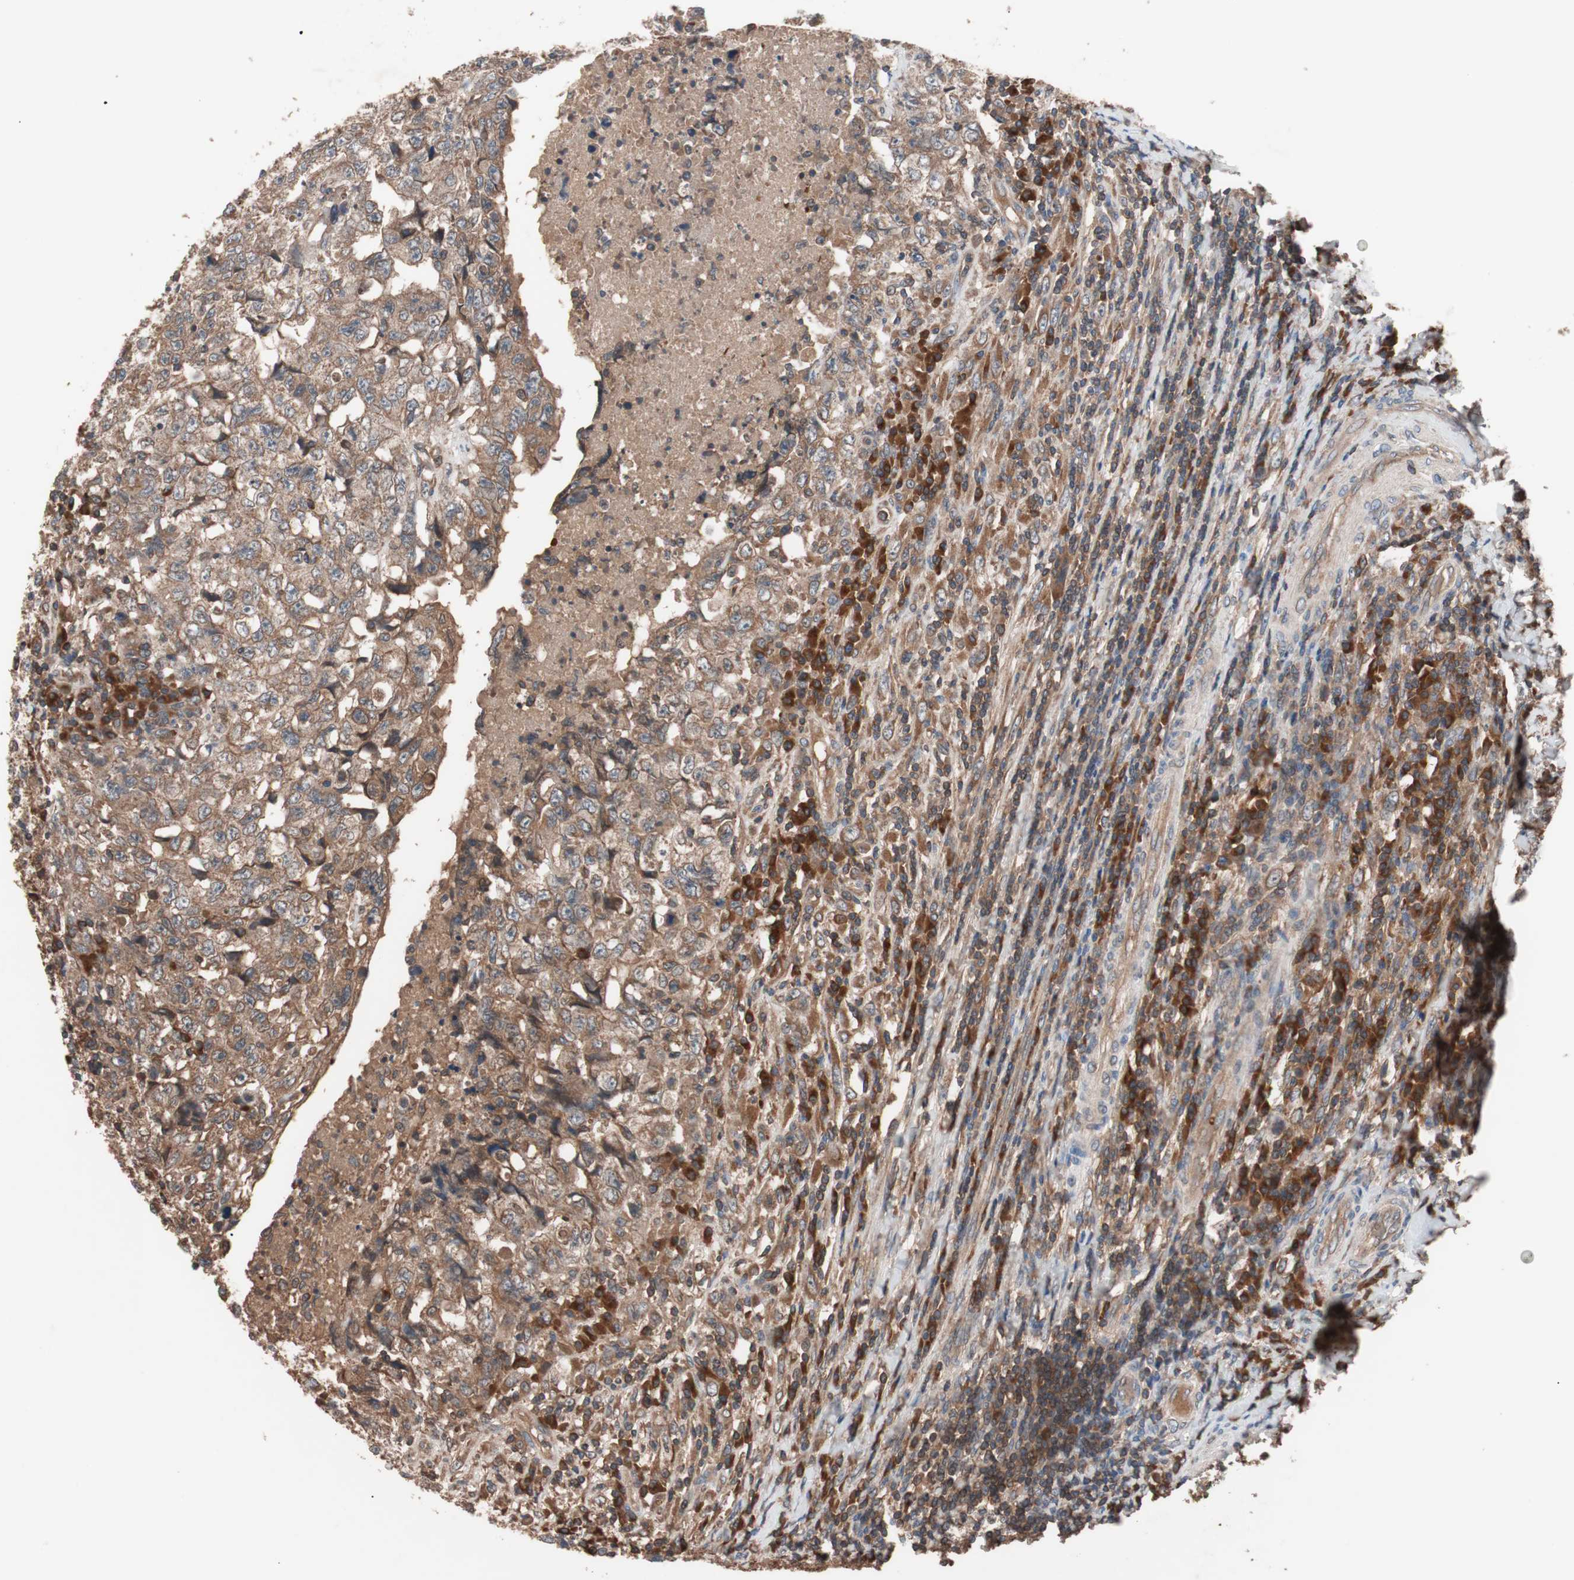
{"staining": {"intensity": "moderate", "quantity": ">75%", "location": "cytoplasmic/membranous"}, "tissue": "testis cancer", "cell_type": "Tumor cells", "image_type": "cancer", "snomed": [{"axis": "morphology", "description": "Necrosis, NOS"}, {"axis": "morphology", "description": "Carcinoma, Embryonal, NOS"}, {"axis": "topography", "description": "Testis"}], "caption": "This histopathology image demonstrates testis embryonal carcinoma stained with IHC to label a protein in brown. The cytoplasmic/membranous of tumor cells show moderate positivity for the protein. Nuclei are counter-stained blue.", "gene": "GLYCTK", "patient": {"sex": "male", "age": 19}}